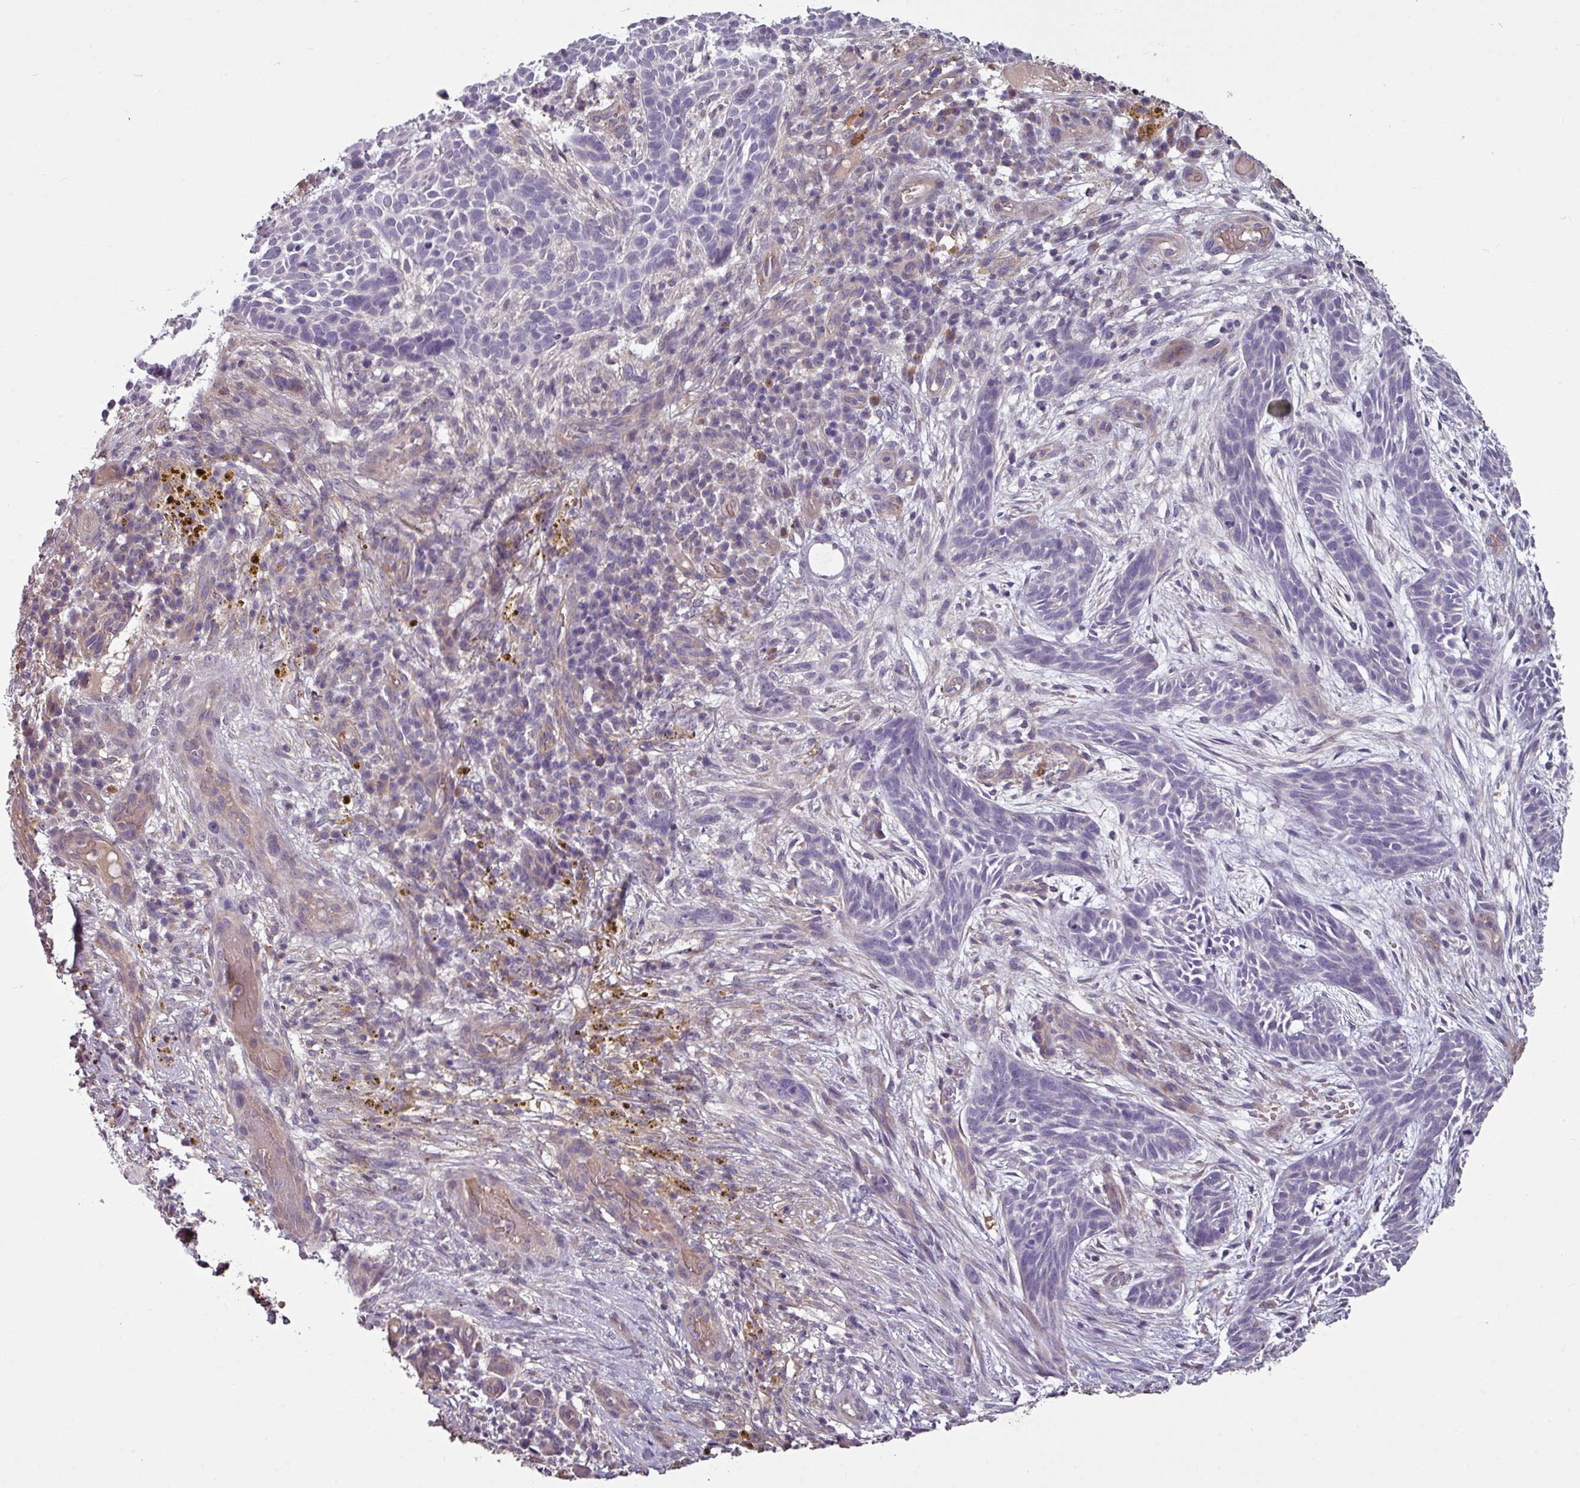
{"staining": {"intensity": "negative", "quantity": "none", "location": "none"}, "tissue": "skin cancer", "cell_type": "Tumor cells", "image_type": "cancer", "snomed": [{"axis": "morphology", "description": "Basal cell carcinoma"}, {"axis": "topography", "description": "Skin"}], "caption": "A micrograph of basal cell carcinoma (skin) stained for a protein demonstrates no brown staining in tumor cells.", "gene": "NHSL2", "patient": {"sex": "male", "age": 89}}